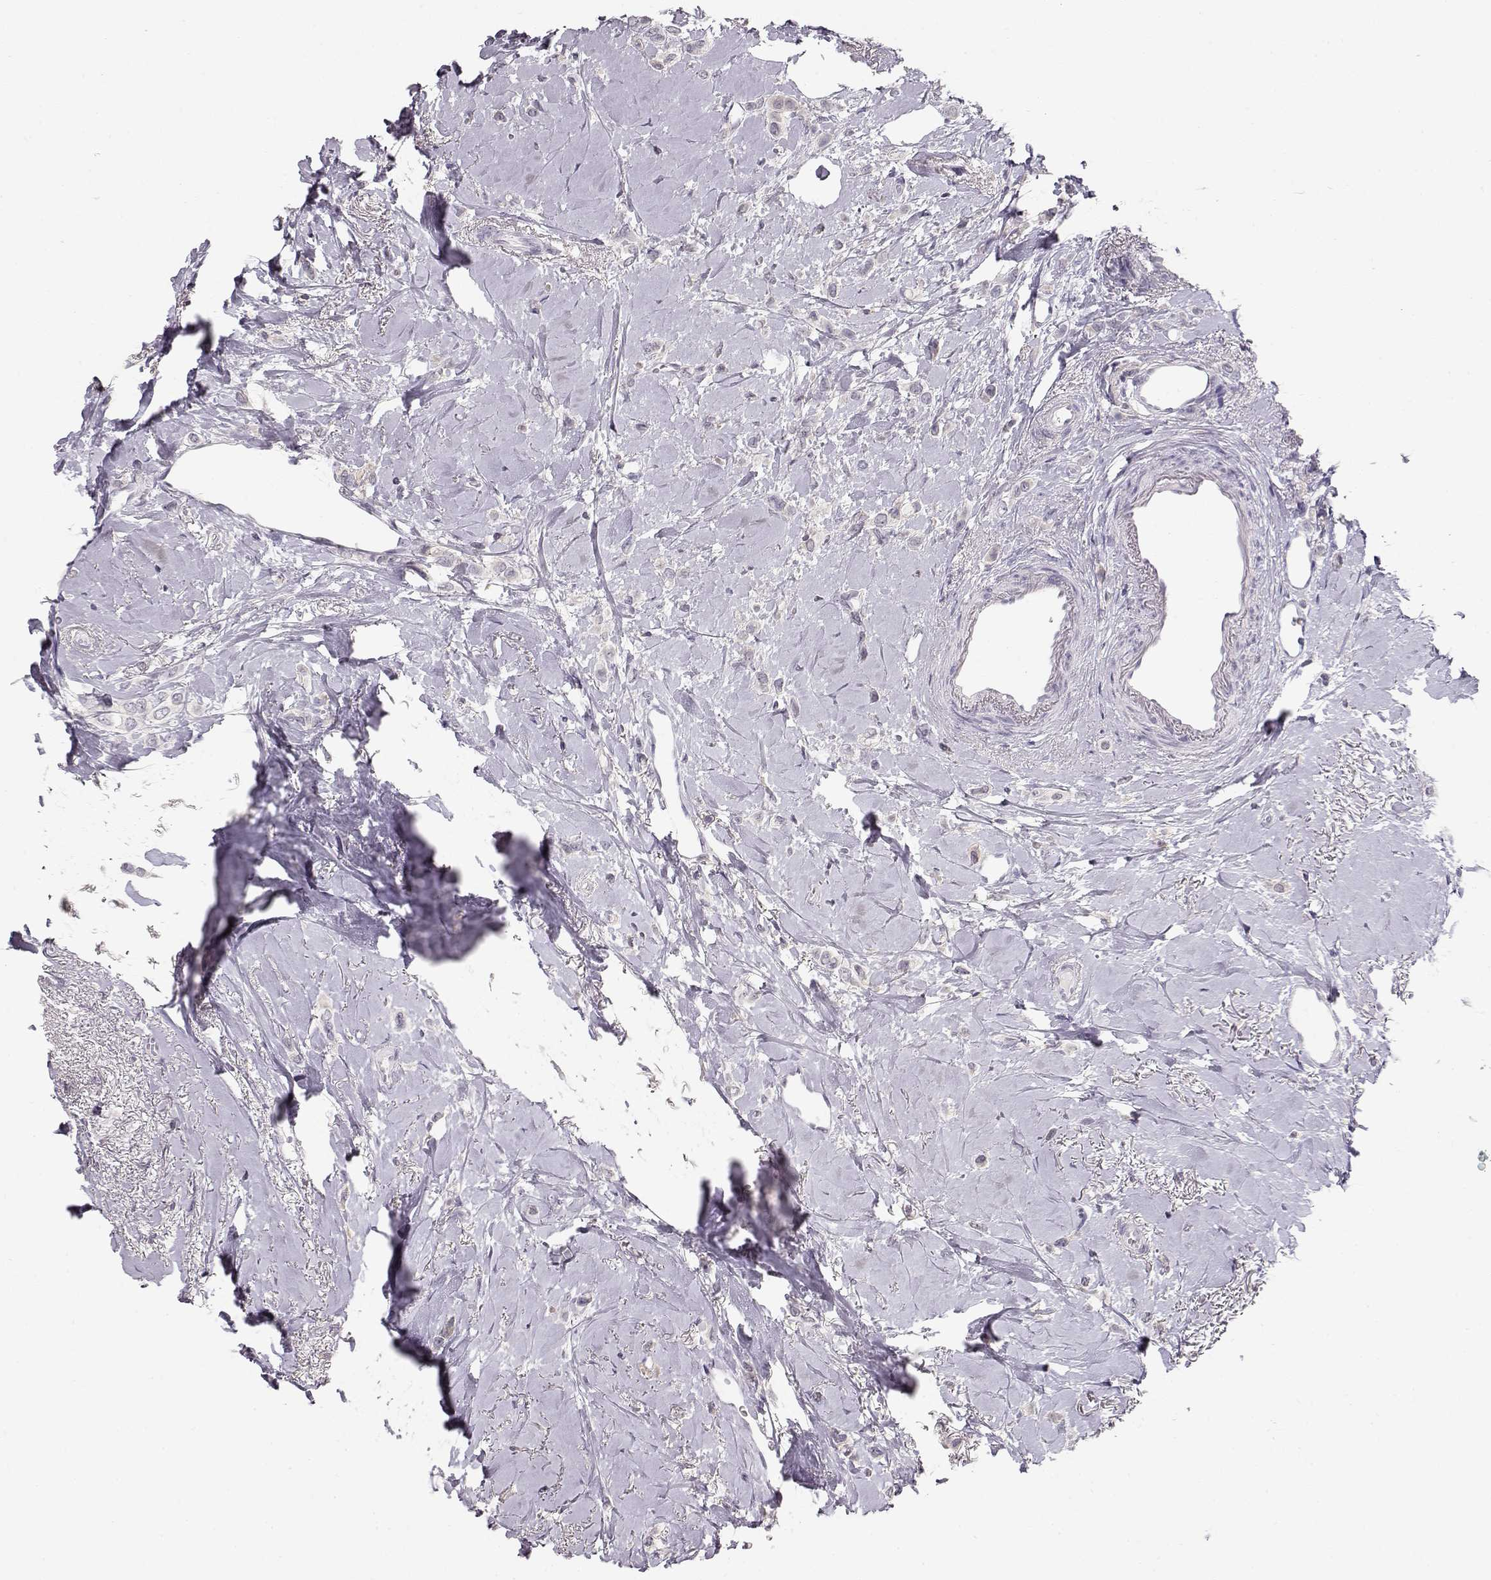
{"staining": {"intensity": "negative", "quantity": "none", "location": "none"}, "tissue": "breast cancer", "cell_type": "Tumor cells", "image_type": "cancer", "snomed": [{"axis": "morphology", "description": "Lobular carcinoma"}, {"axis": "topography", "description": "Breast"}], "caption": "IHC photomicrograph of neoplastic tissue: human breast cancer (lobular carcinoma) stained with DAB (3,3'-diaminobenzidine) displays no significant protein staining in tumor cells. The staining is performed using DAB brown chromogen with nuclei counter-stained in using hematoxylin.", "gene": "TEPP", "patient": {"sex": "female", "age": 66}}